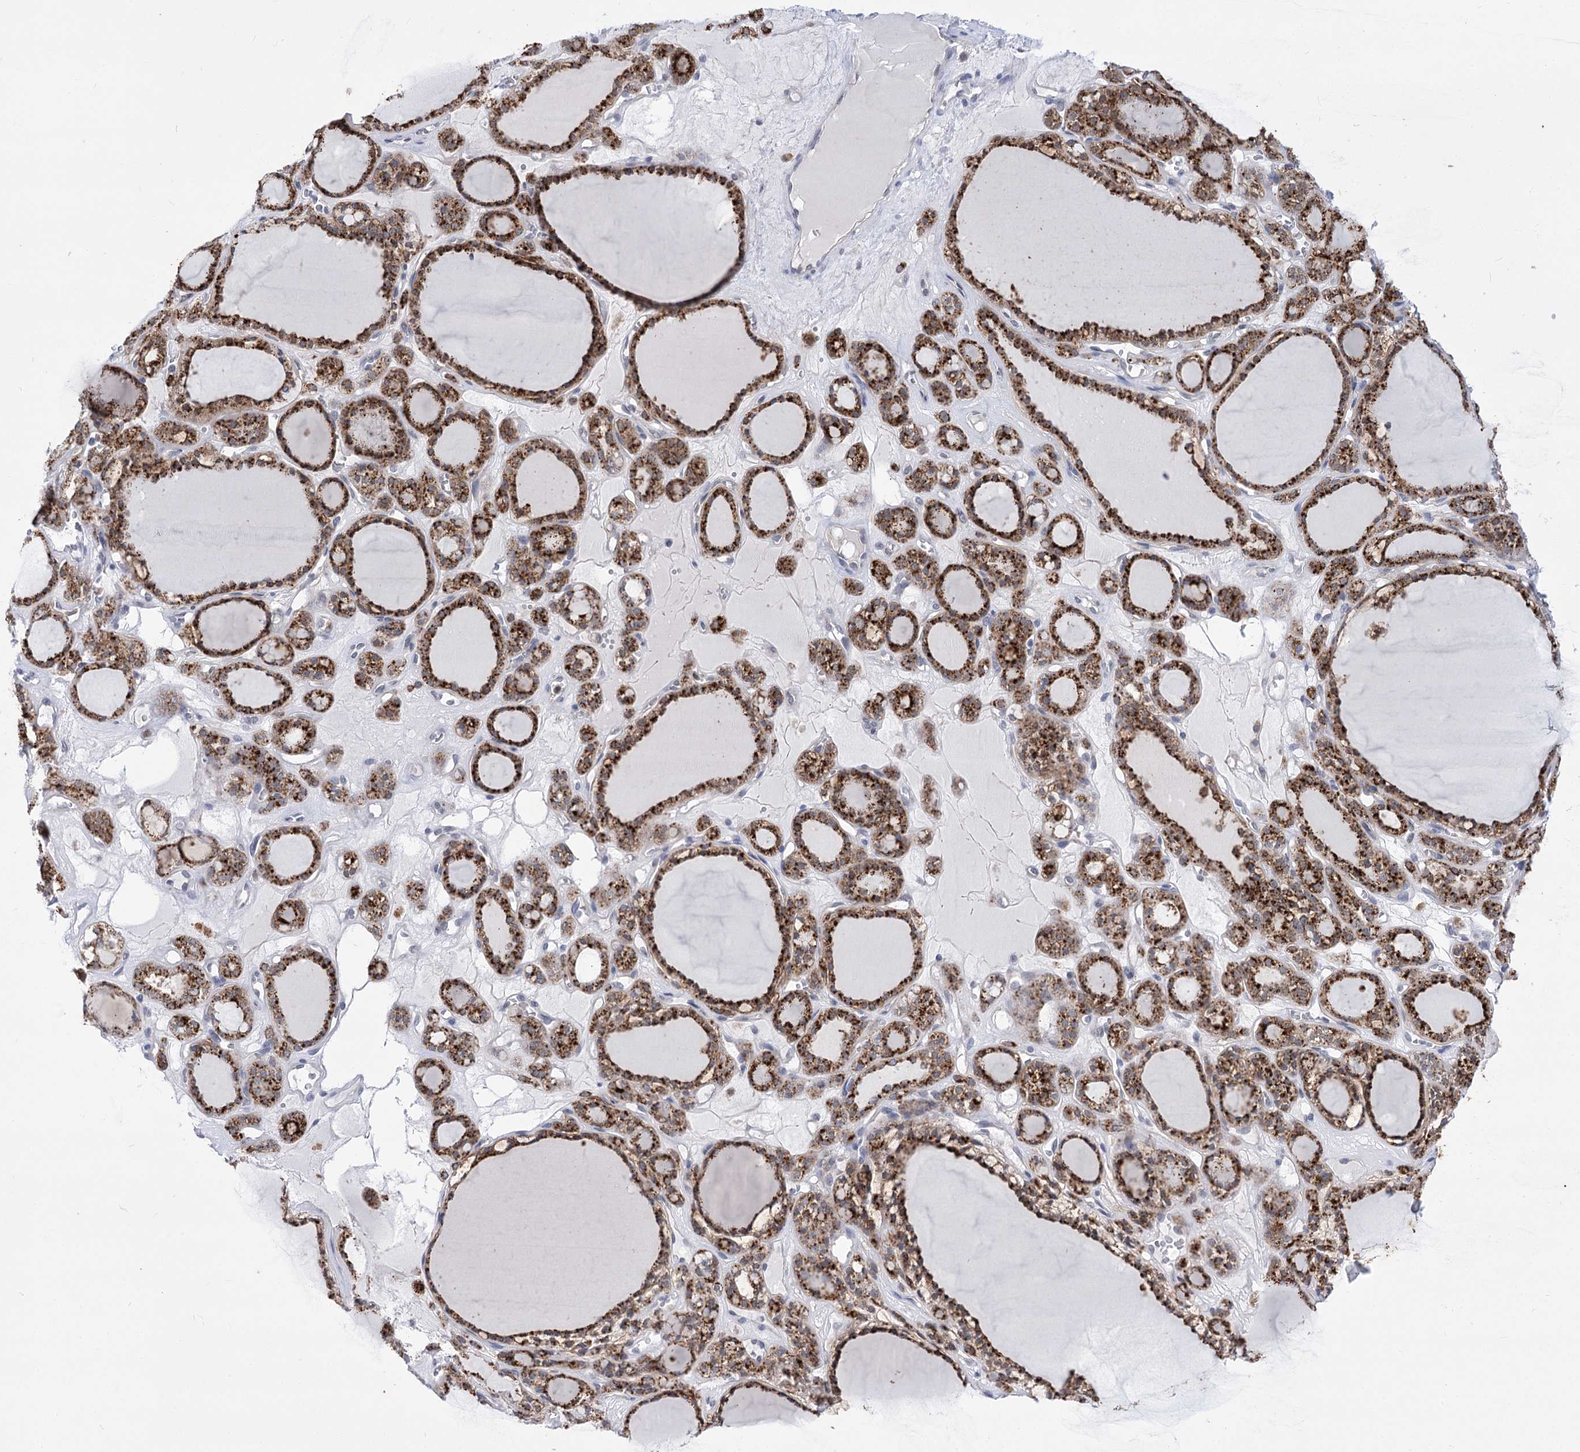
{"staining": {"intensity": "strong", "quantity": ">75%", "location": "cytoplasmic/membranous,nuclear"}, "tissue": "thyroid gland", "cell_type": "Glandular cells", "image_type": "normal", "snomed": [{"axis": "morphology", "description": "Normal tissue, NOS"}, {"axis": "topography", "description": "Thyroid gland"}], "caption": "Strong cytoplasmic/membranous,nuclear expression for a protein is appreciated in approximately >75% of glandular cells of benign thyroid gland using immunohistochemistry (IHC).", "gene": "SIAE", "patient": {"sex": "female", "age": 28}}